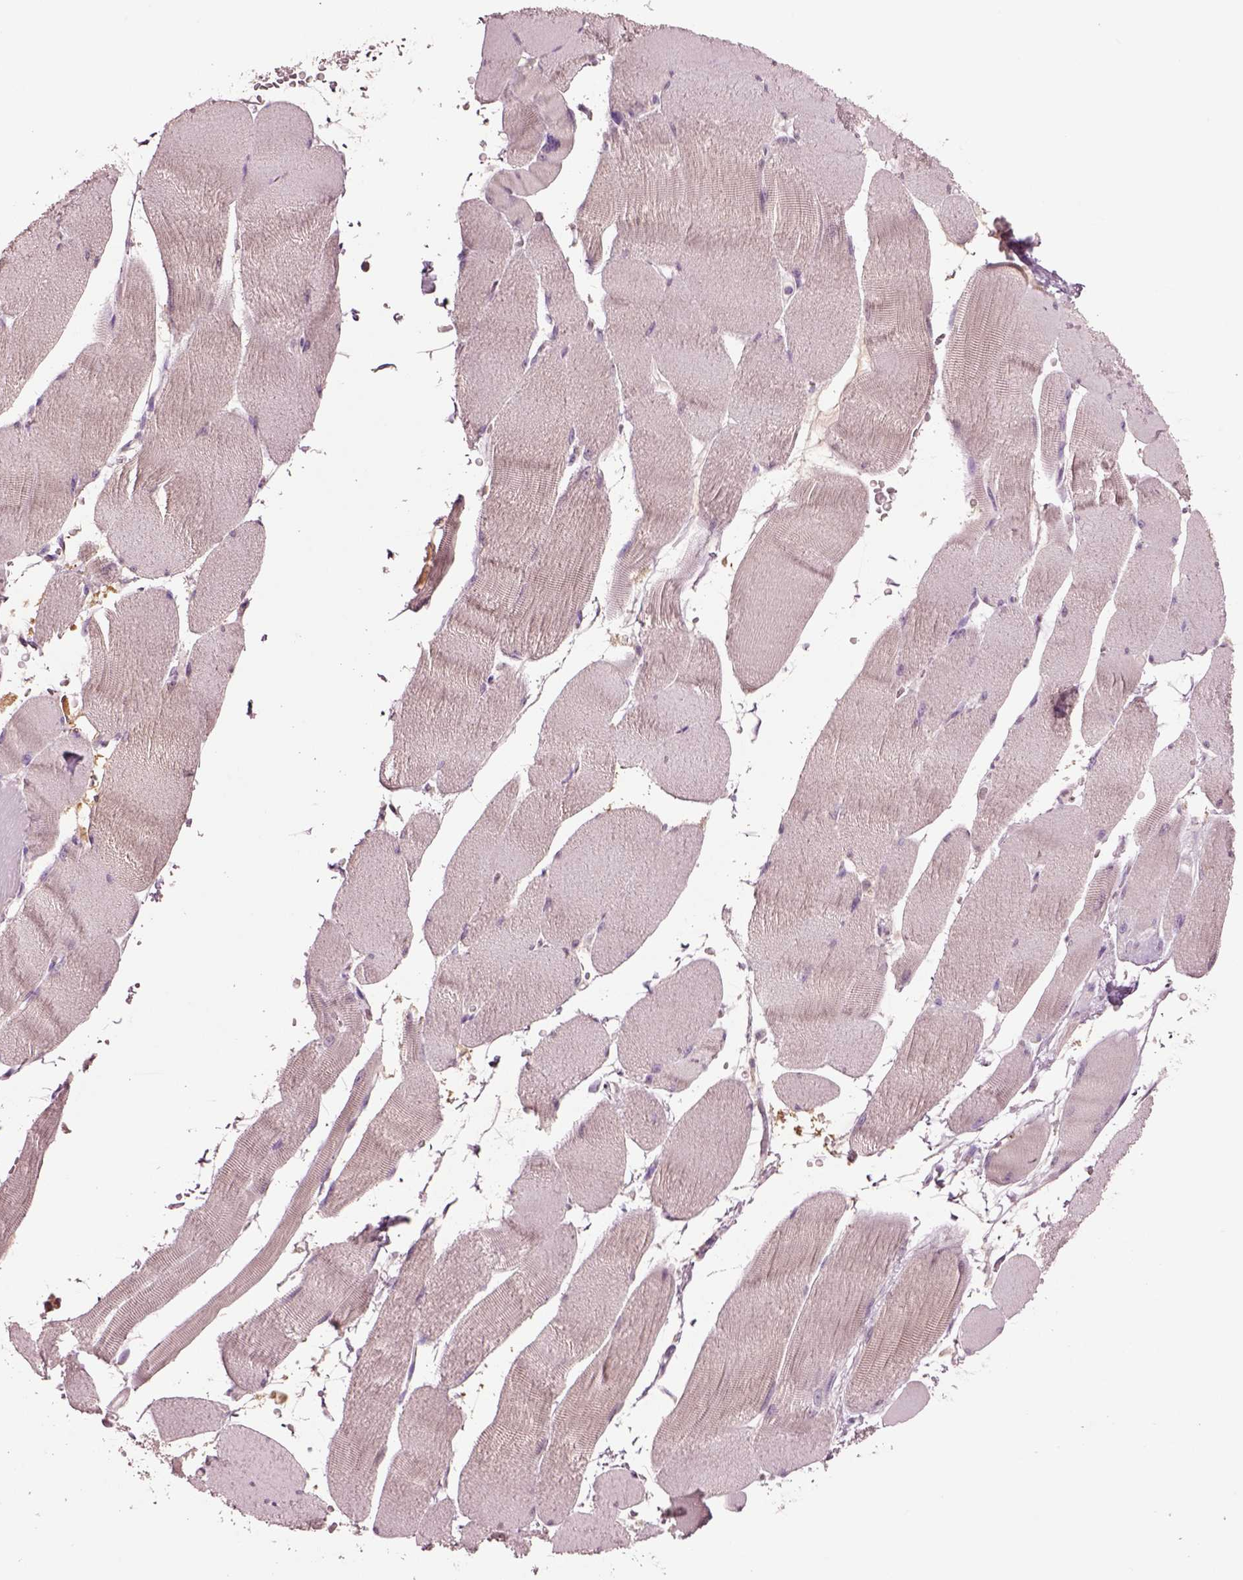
{"staining": {"intensity": "negative", "quantity": "none", "location": "none"}, "tissue": "skeletal muscle", "cell_type": "Myocytes", "image_type": "normal", "snomed": [{"axis": "morphology", "description": "Normal tissue, NOS"}, {"axis": "topography", "description": "Skeletal muscle"}], "caption": "This is a image of immunohistochemistry staining of benign skeletal muscle, which shows no expression in myocytes. (Immunohistochemistry (ihc), brightfield microscopy, high magnification).", "gene": "CLPSL1", "patient": {"sex": "male", "age": 56}}